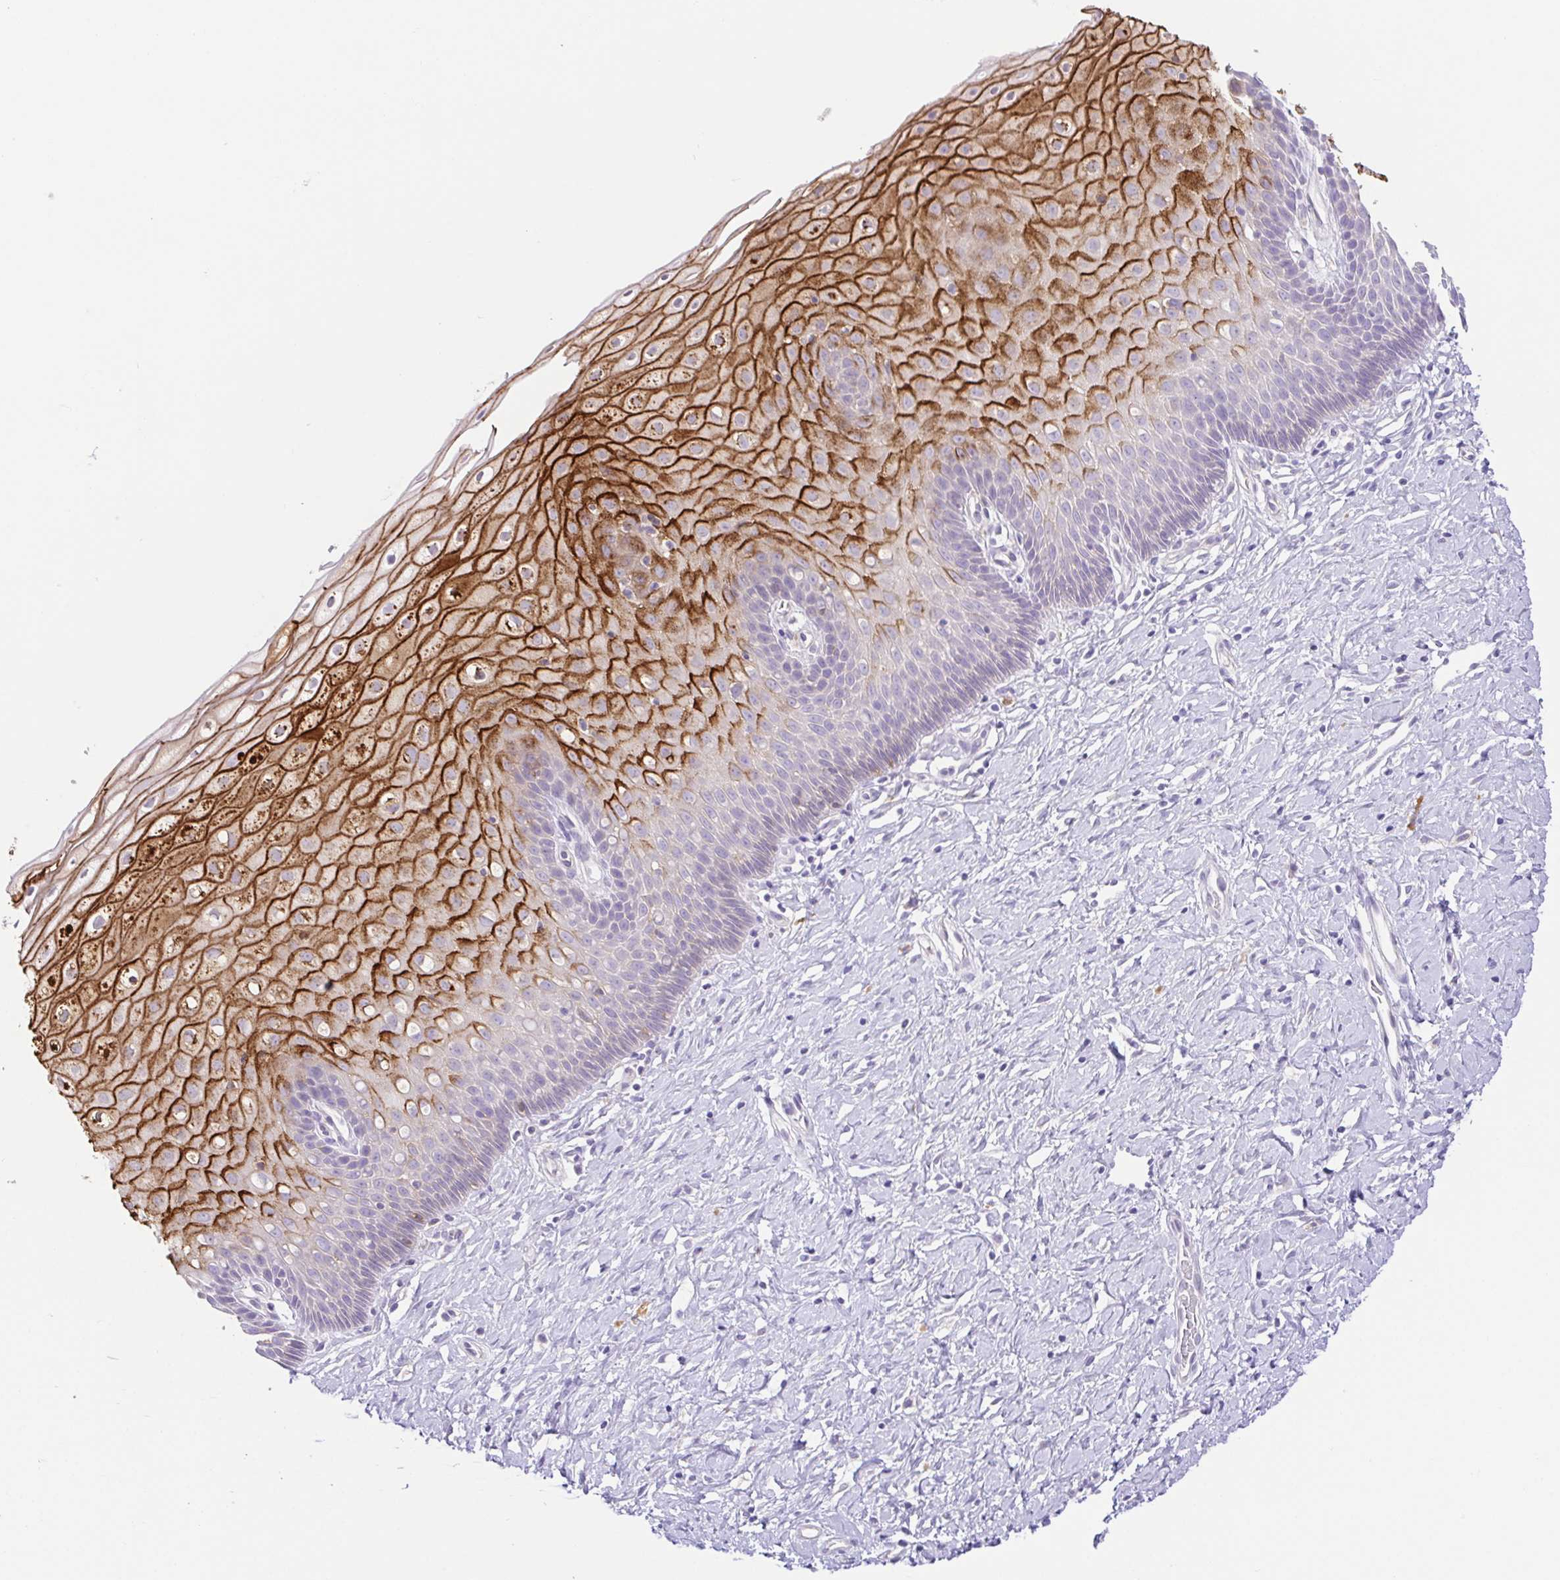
{"staining": {"intensity": "negative", "quantity": "none", "location": "none"}, "tissue": "cervix", "cell_type": "Glandular cells", "image_type": "normal", "snomed": [{"axis": "morphology", "description": "Normal tissue, NOS"}, {"axis": "topography", "description": "Cervix"}], "caption": "Immunohistochemical staining of normal cervix shows no significant positivity in glandular cells. Brightfield microscopy of immunohistochemistry stained with DAB (3,3'-diaminobenzidine) (brown) and hematoxylin (blue), captured at high magnification.", "gene": "KRTDAP", "patient": {"sex": "female", "age": 37}}